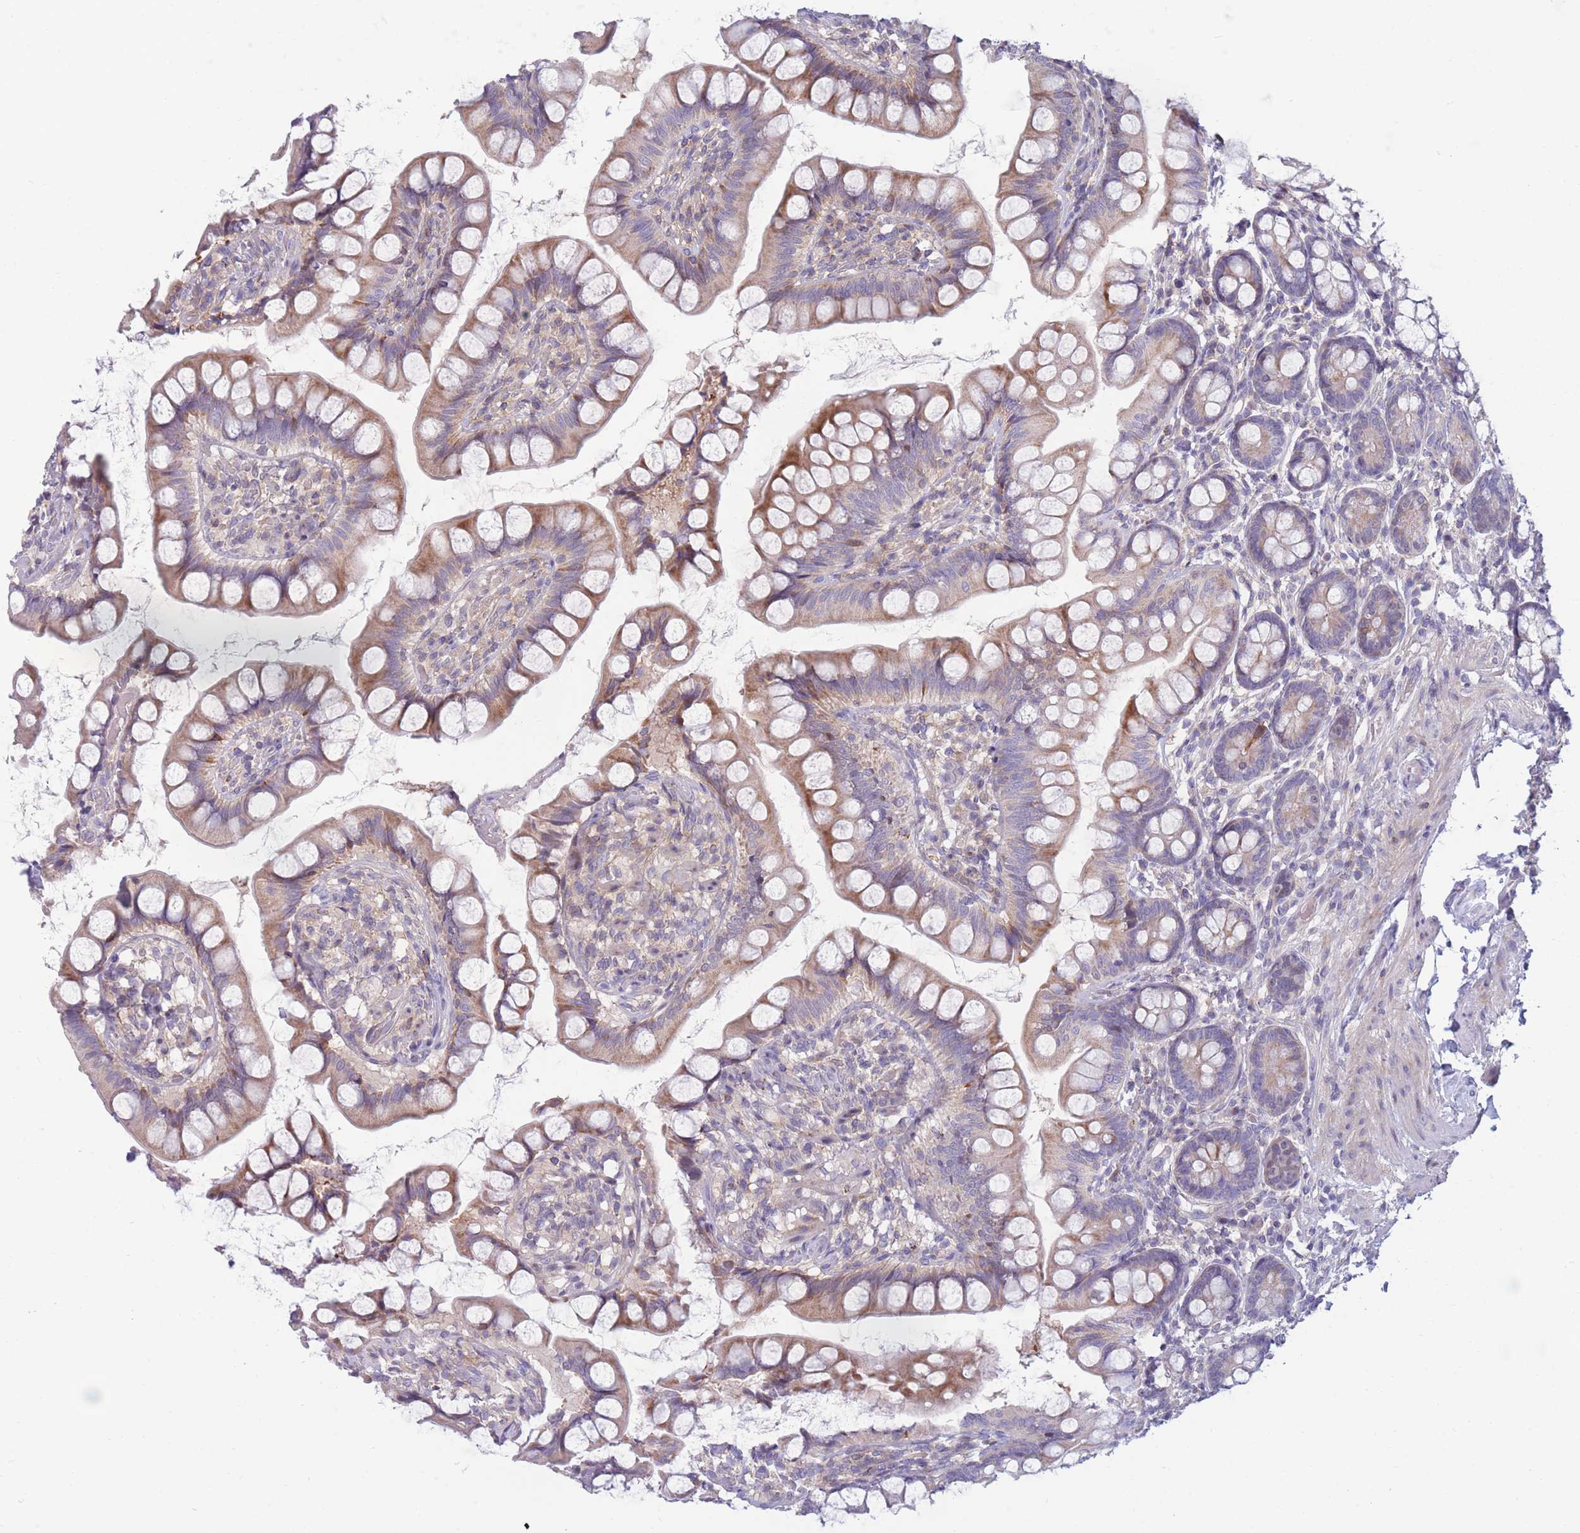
{"staining": {"intensity": "weak", "quantity": "25%-75%", "location": "cytoplasmic/membranous"}, "tissue": "small intestine", "cell_type": "Glandular cells", "image_type": "normal", "snomed": [{"axis": "morphology", "description": "Normal tissue, NOS"}, {"axis": "topography", "description": "Small intestine"}], "caption": "Small intestine stained with immunohistochemistry (IHC) shows weak cytoplasmic/membranous positivity in about 25%-75% of glandular cells.", "gene": "PDE4A", "patient": {"sex": "male", "age": 70}}